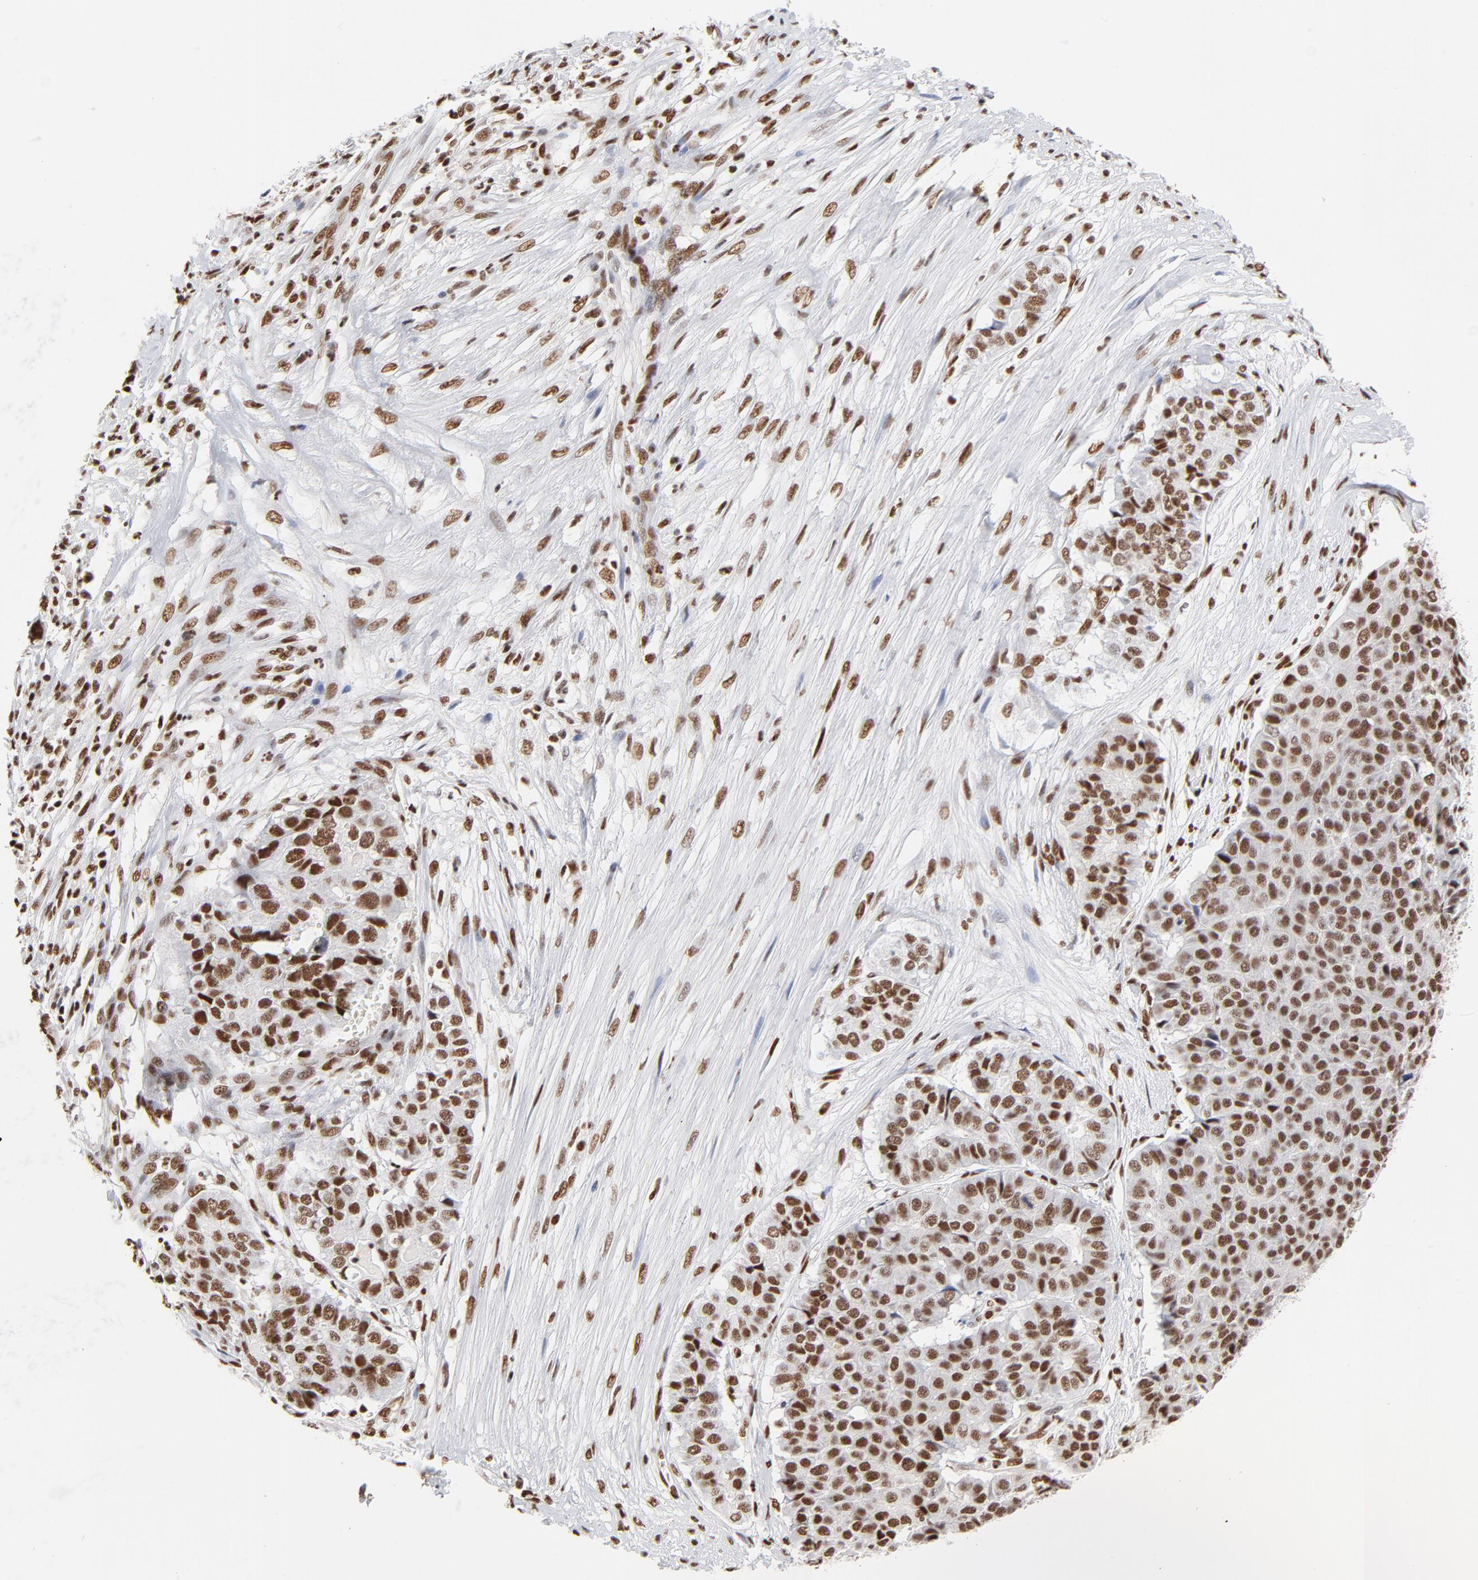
{"staining": {"intensity": "strong", "quantity": ">75%", "location": "nuclear"}, "tissue": "pancreatic cancer", "cell_type": "Tumor cells", "image_type": "cancer", "snomed": [{"axis": "morphology", "description": "Adenocarcinoma, NOS"}, {"axis": "topography", "description": "Pancreas"}], "caption": "Human pancreatic adenocarcinoma stained with a protein marker demonstrates strong staining in tumor cells.", "gene": "CREB1", "patient": {"sex": "male", "age": 50}}